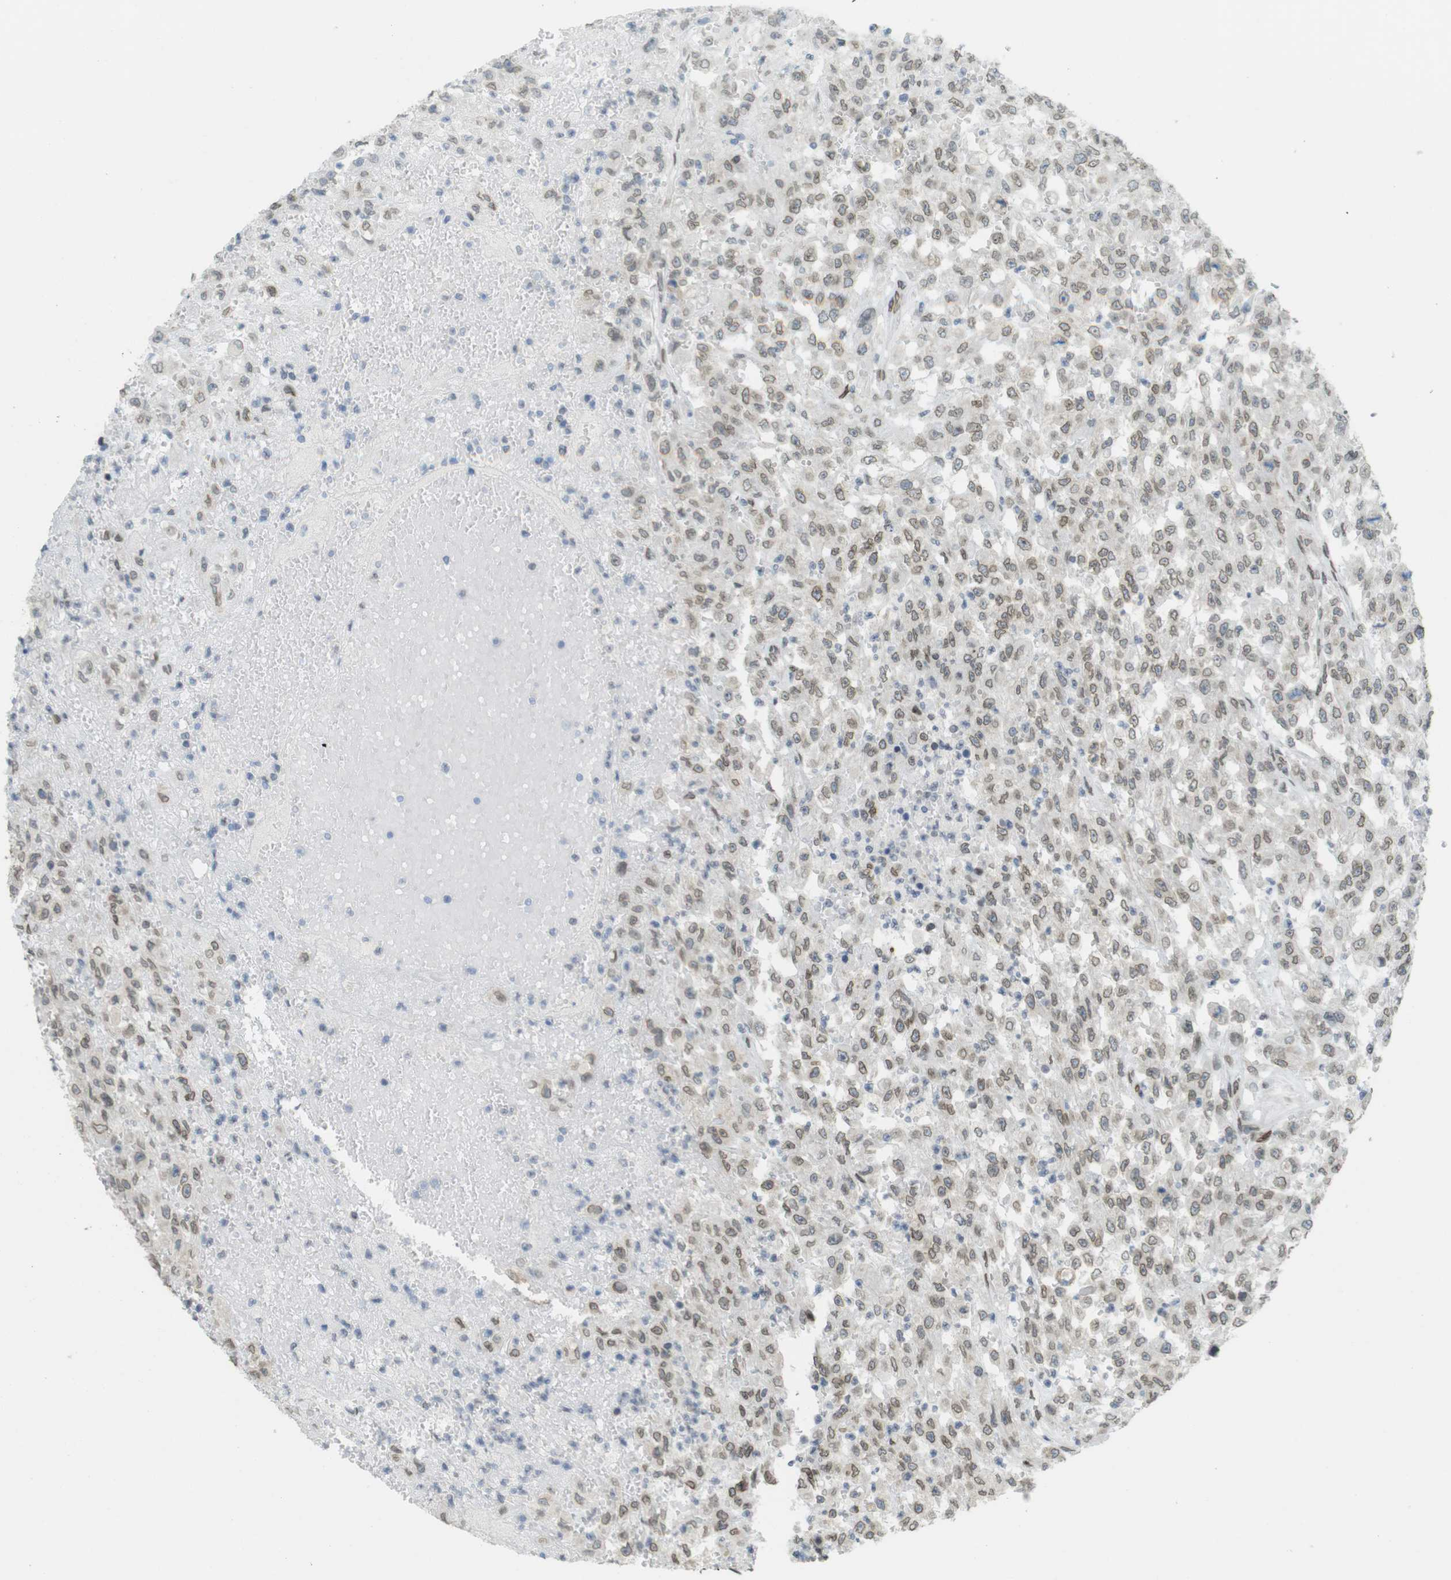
{"staining": {"intensity": "moderate", "quantity": ">75%", "location": "cytoplasmic/membranous,nuclear"}, "tissue": "urothelial cancer", "cell_type": "Tumor cells", "image_type": "cancer", "snomed": [{"axis": "morphology", "description": "Urothelial carcinoma, High grade"}, {"axis": "topography", "description": "Urinary bladder"}], "caption": "Urothelial cancer was stained to show a protein in brown. There is medium levels of moderate cytoplasmic/membranous and nuclear positivity in approximately >75% of tumor cells.", "gene": "ARL6IP6", "patient": {"sex": "male", "age": 46}}